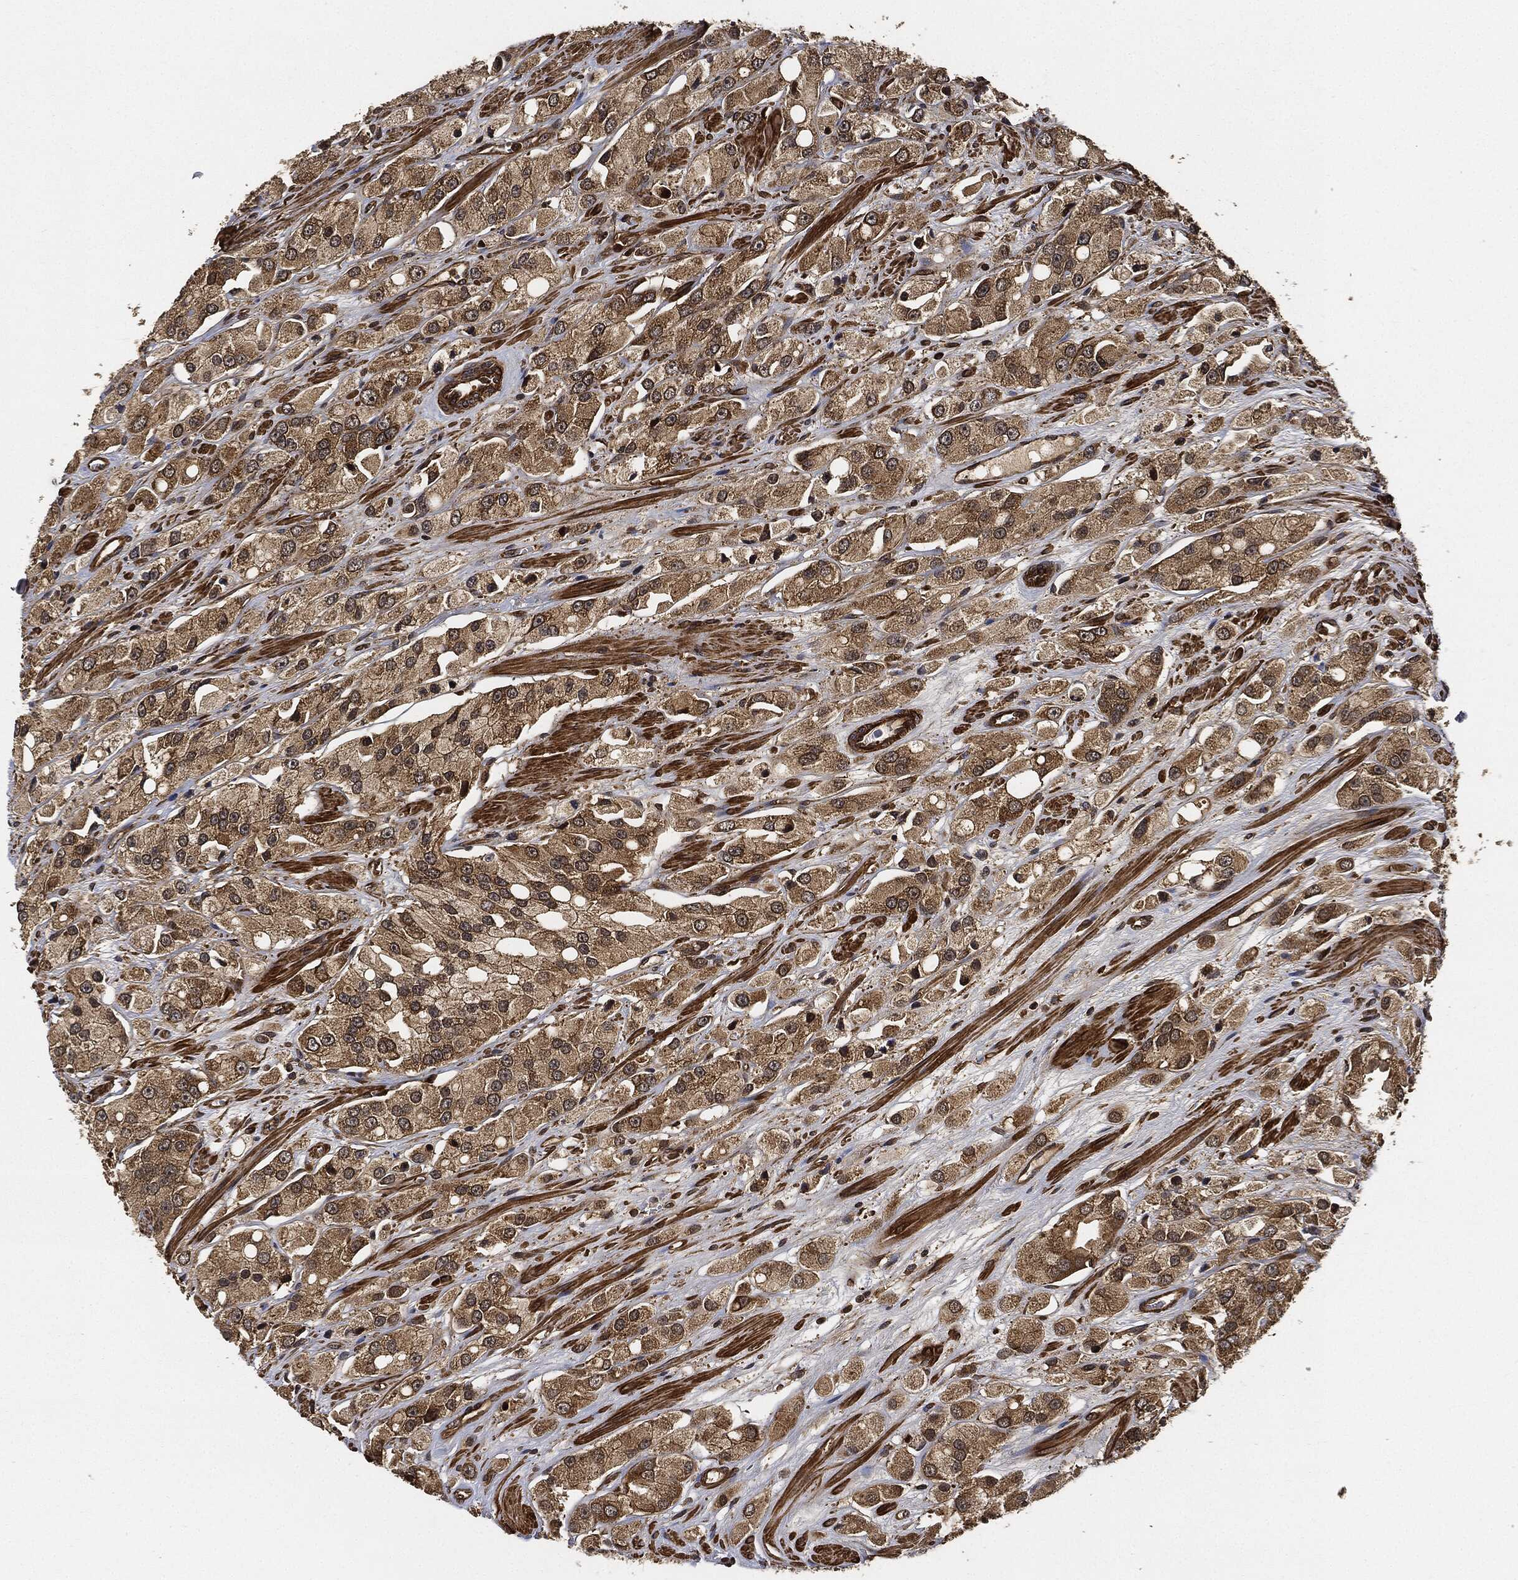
{"staining": {"intensity": "moderate", "quantity": ">75%", "location": "cytoplasmic/membranous"}, "tissue": "prostate cancer", "cell_type": "Tumor cells", "image_type": "cancer", "snomed": [{"axis": "morphology", "description": "Adenocarcinoma, NOS"}, {"axis": "topography", "description": "Prostate and seminal vesicle, NOS"}, {"axis": "topography", "description": "Prostate"}], "caption": "Tumor cells show medium levels of moderate cytoplasmic/membranous staining in approximately >75% of cells in prostate cancer (adenocarcinoma).", "gene": "CEP290", "patient": {"sex": "male", "age": 64}}